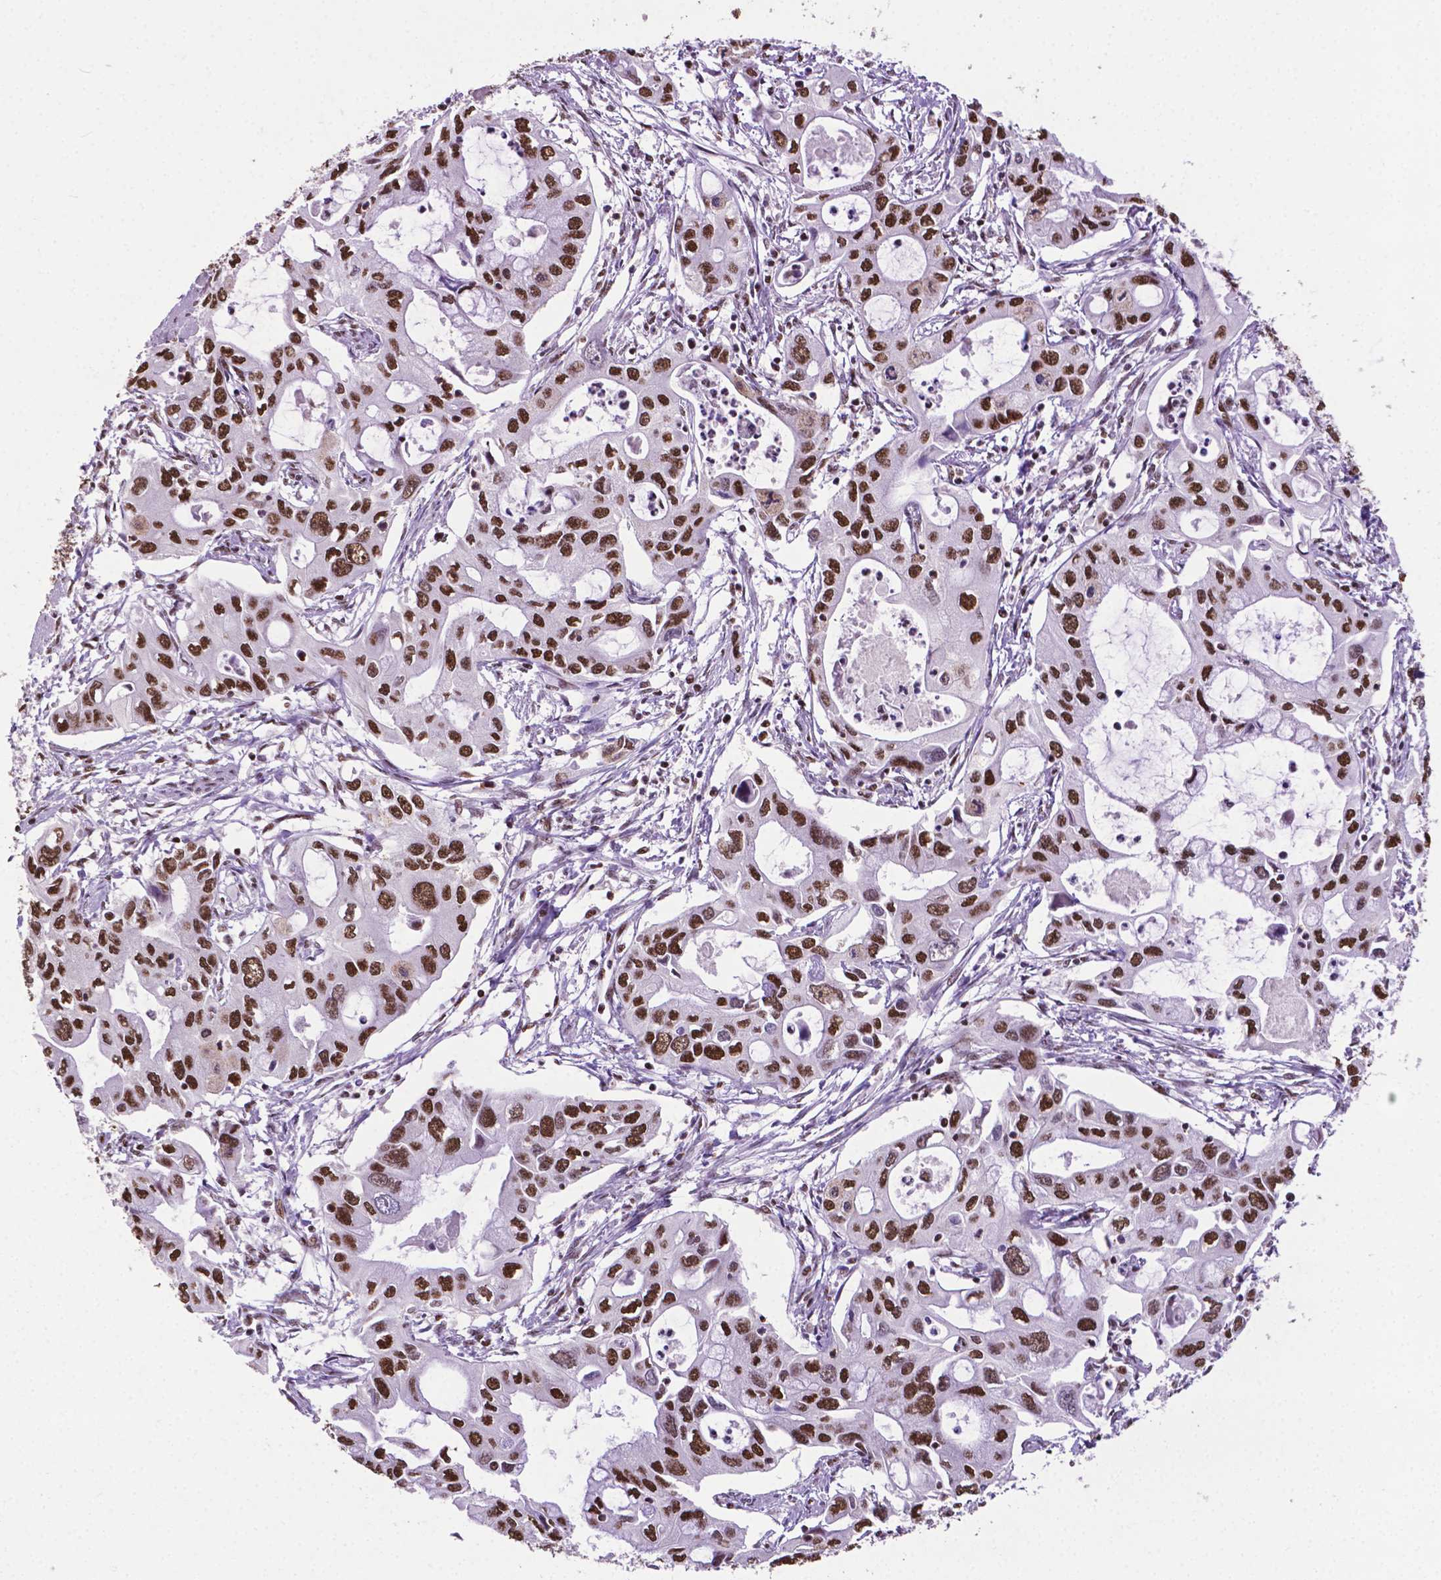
{"staining": {"intensity": "strong", "quantity": ">75%", "location": "nuclear"}, "tissue": "pancreatic cancer", "cell_type": "Tumor cells", "image_type": "cancer", "snomed": [{"axis": "morphology", "description": "Adenocarcinoma, NOS"}, {"axis": "topography", "description": "Pancreas"}], "caption": "Pancreatic cancer stained for a protein reveals strong nuclear positivity in tumor cells. Nuclei are stained in blue.", "gene": "CCAR2", "patient": {"sex": "male", "age": 60}}